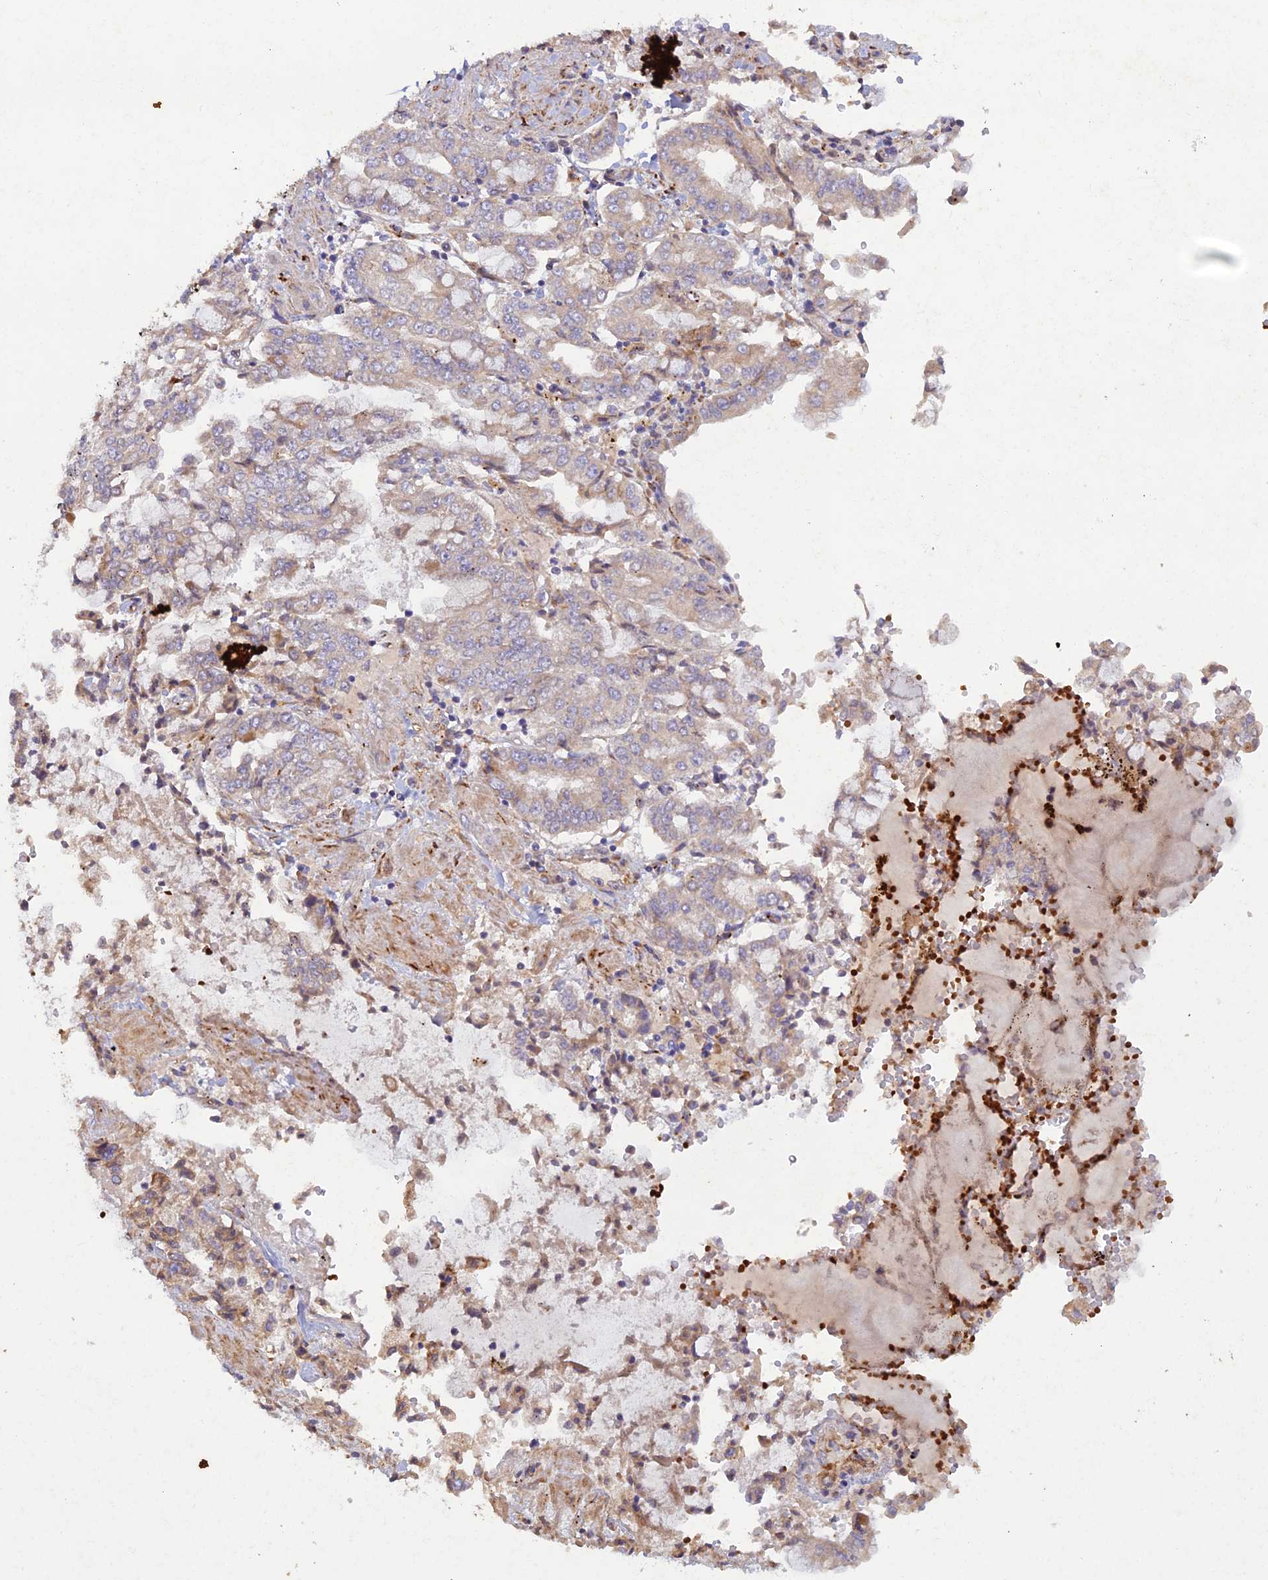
{"staining": {"intensity": "negative", "quantity": "none", "location": "none"}, "tissue": "stomach cancer", "cell_type": "Tumor cells", "image_type": "cancer", "snomed": [{"axis": "morphology", "description": "Adenocarcinoma, NOS"}, {"axis": "topography", "description": "Stomach"}], "caption": "A histopathology image of human stomach cancer (adenocarcinoma) is negative for staining in tumor cells.", "gene": "GMCL1", "patient": {"sex": "male", "age": 76}}